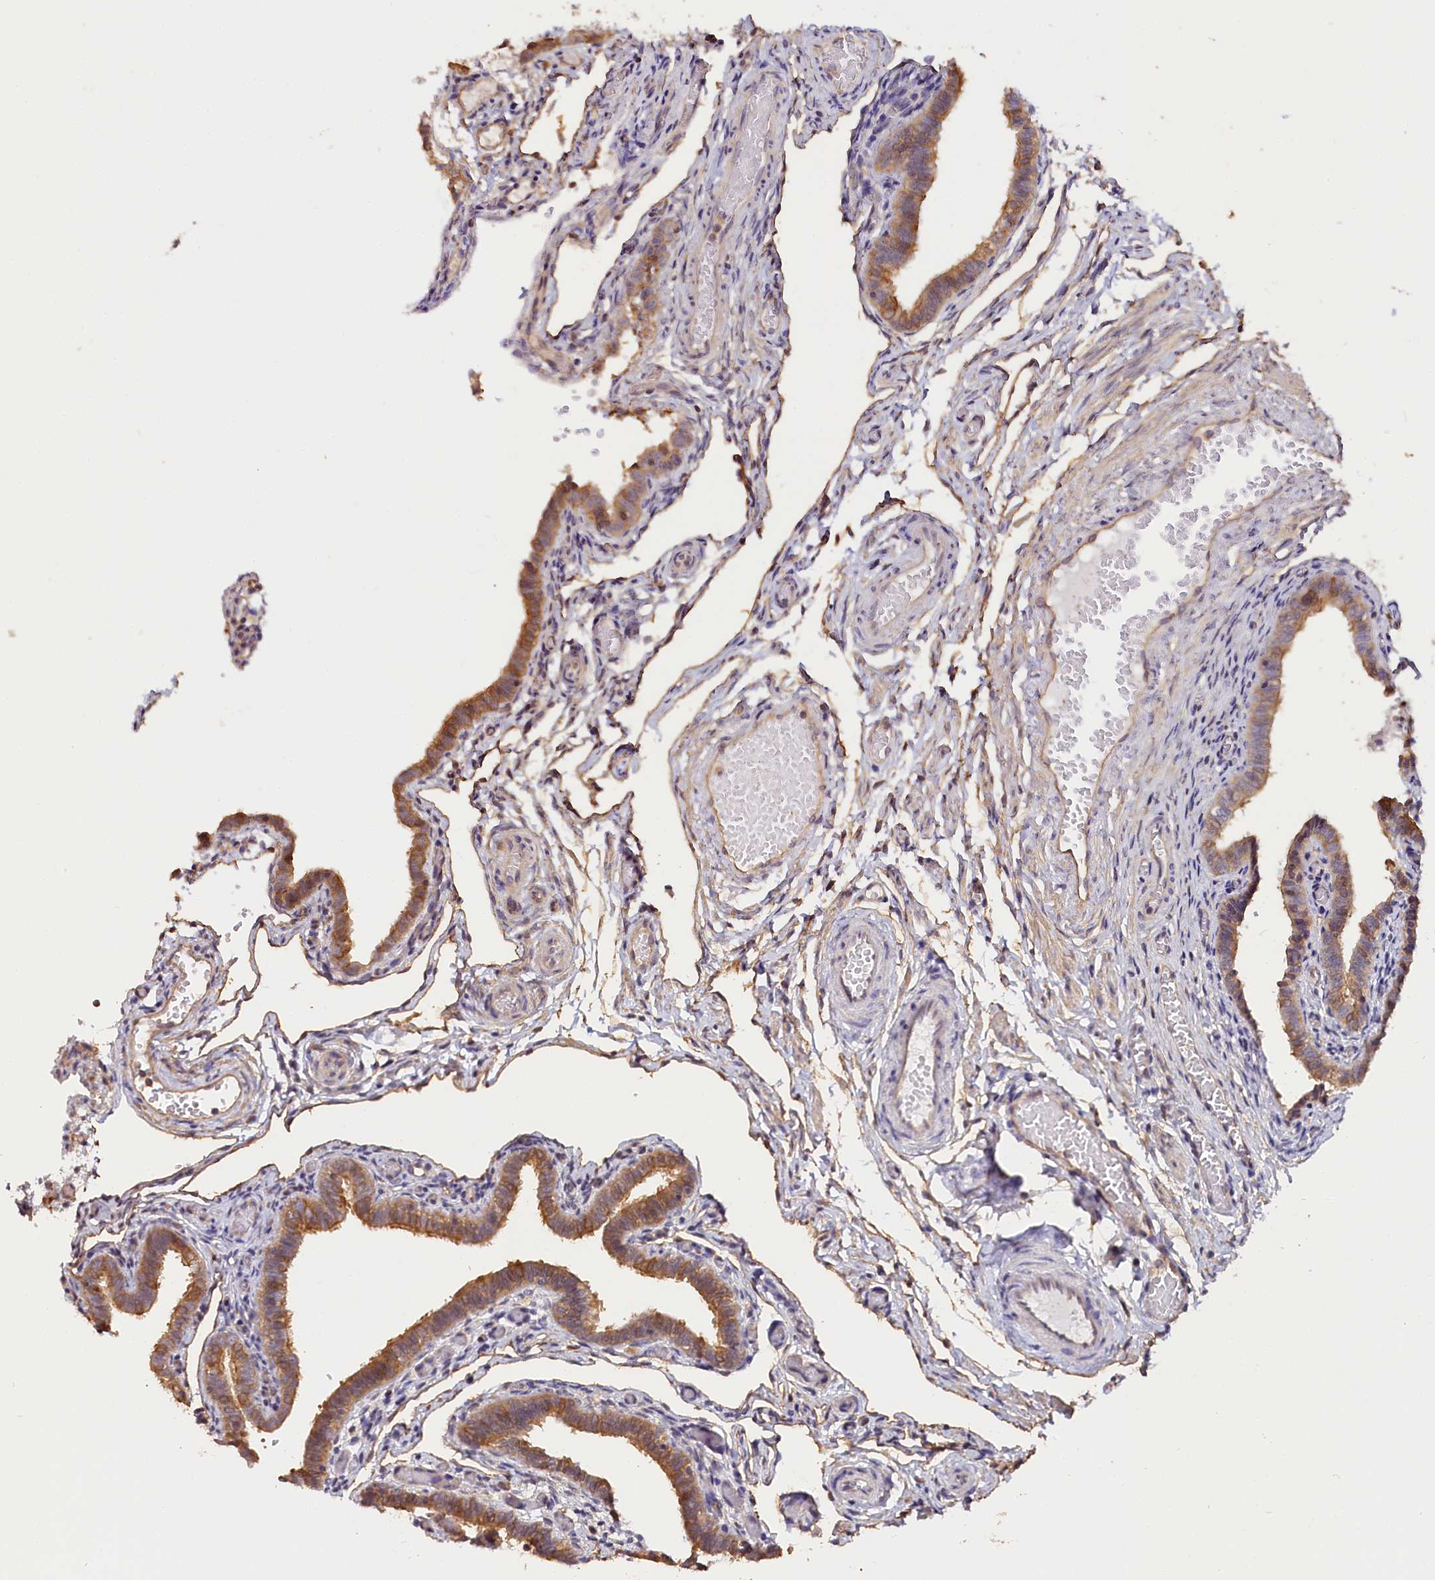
{"staining": {"intensity": "moderate", "quantity": ">75%", "location": "cytoplasmic/membranous"}, "tissue": "fallopian tube", "cell_type": "Glandular cells", "image_type": "normal", "snomed": [{"axis": "morphology", "description": "Normal tissue, NOS"}, {"axis": "topography", "description": "Fallopian tube"}], "caption": "Immunohistochemical staining of benign fallopian tube demonstrates medium levels of moderate cytoplasmic/membranous staining in about >75% of glandular cells.", "gene": "KATNB1", "patient": {"sex": "female", "age": 36}}